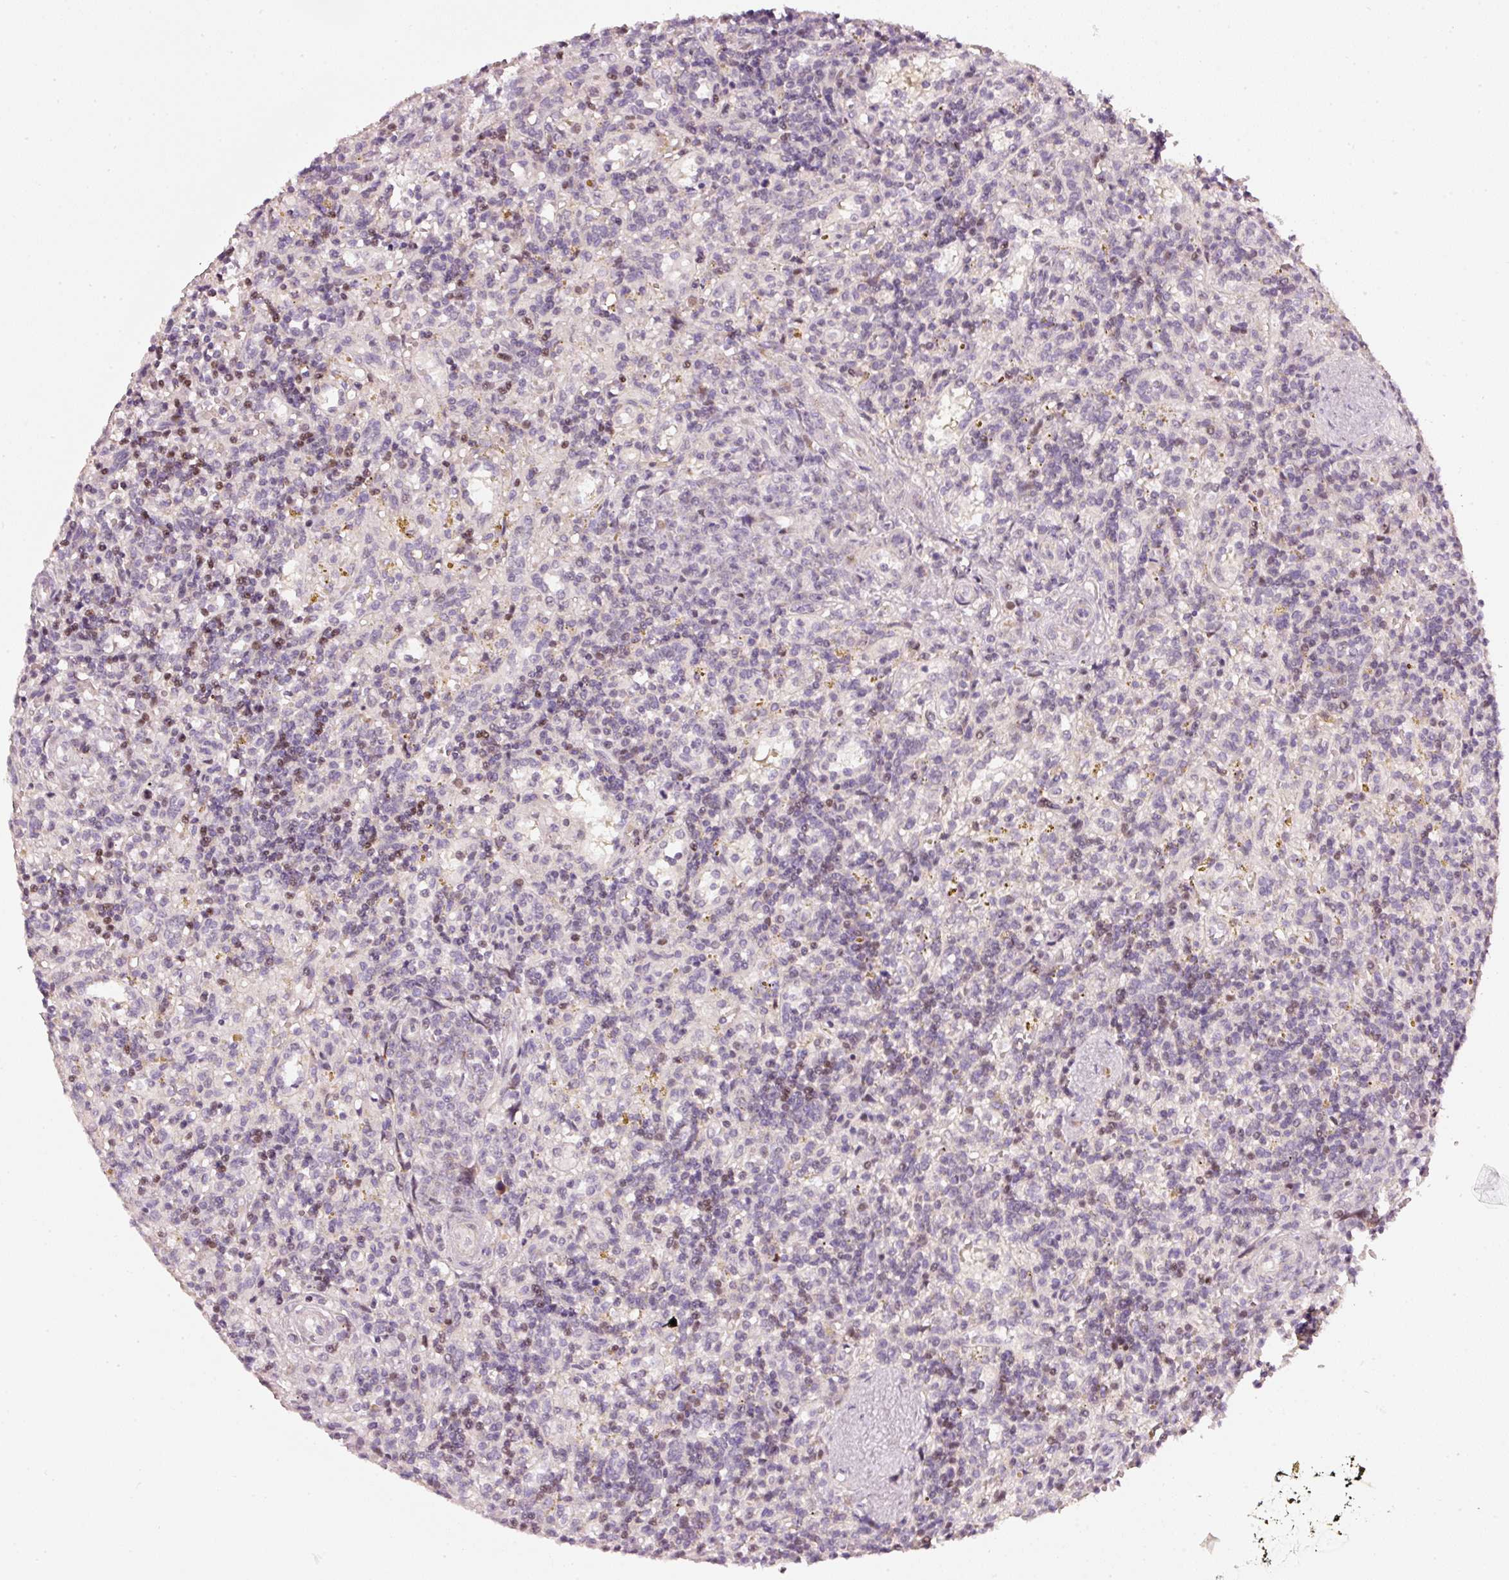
{"staining": {"intensity": "negative", "quantity": "none", "location": "none"}, "tissue": "lymphoma", "cell_type": "Tumor cells", "image_type": "cancer", "snomed": [{"axis": "morphology", "description": "Malignant lymphoma, non-Hodgkin's type, Low grade"}, {"axis": "topography", "description": "Spleen"}], "caption": "DAB immunohistochemical staining of human lymphoma shows no significant positivity in tumor cells. (Stains: DAB immunohistochemistry with hematoxylin counter stain, Microscopy: brightfield microscopy at high magnification).", "gene": "TOB2", "patient": {"sex": "male", "age": 67}}